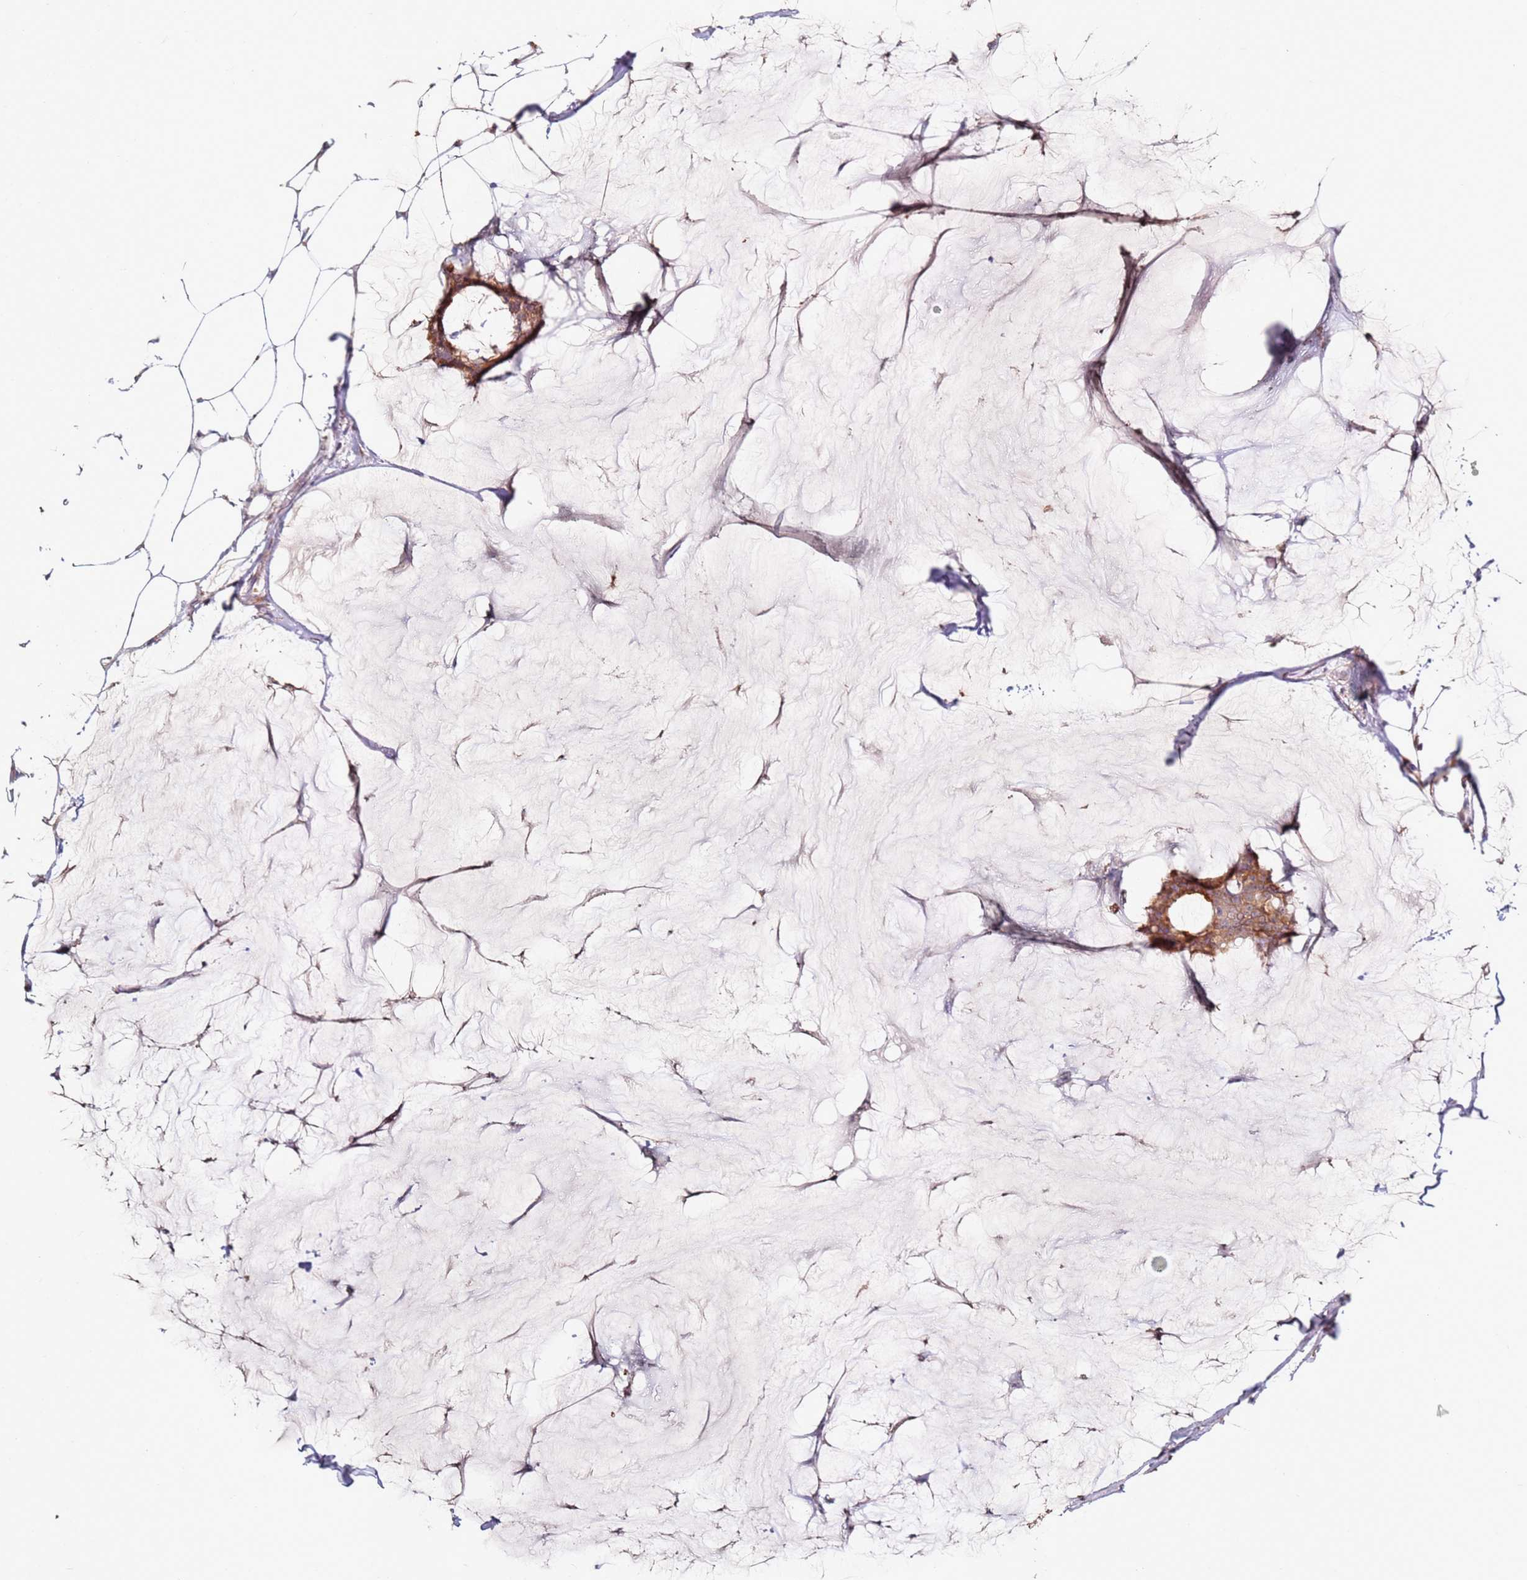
{"staining": {"intensity": "moderate", "quantity": ">75%", "location": "cytoplasmic/membranous"}, "tissue": "breast cancer", "cell_type": "Tumor cells", "image_type": "cancer", "snomed": [{"axis": "morphology", "description": "Duct carcinoma"}, {"axis": "topography", "description": "Breast"}], "caption": "A brown stain highlights moderate cytoplasmic/membranous staining of a protein in human breast infiltrating ductal carcinoma tumor cells.", "gene": "CNOT9", "patient": {"sex": "female", "age": 93}}